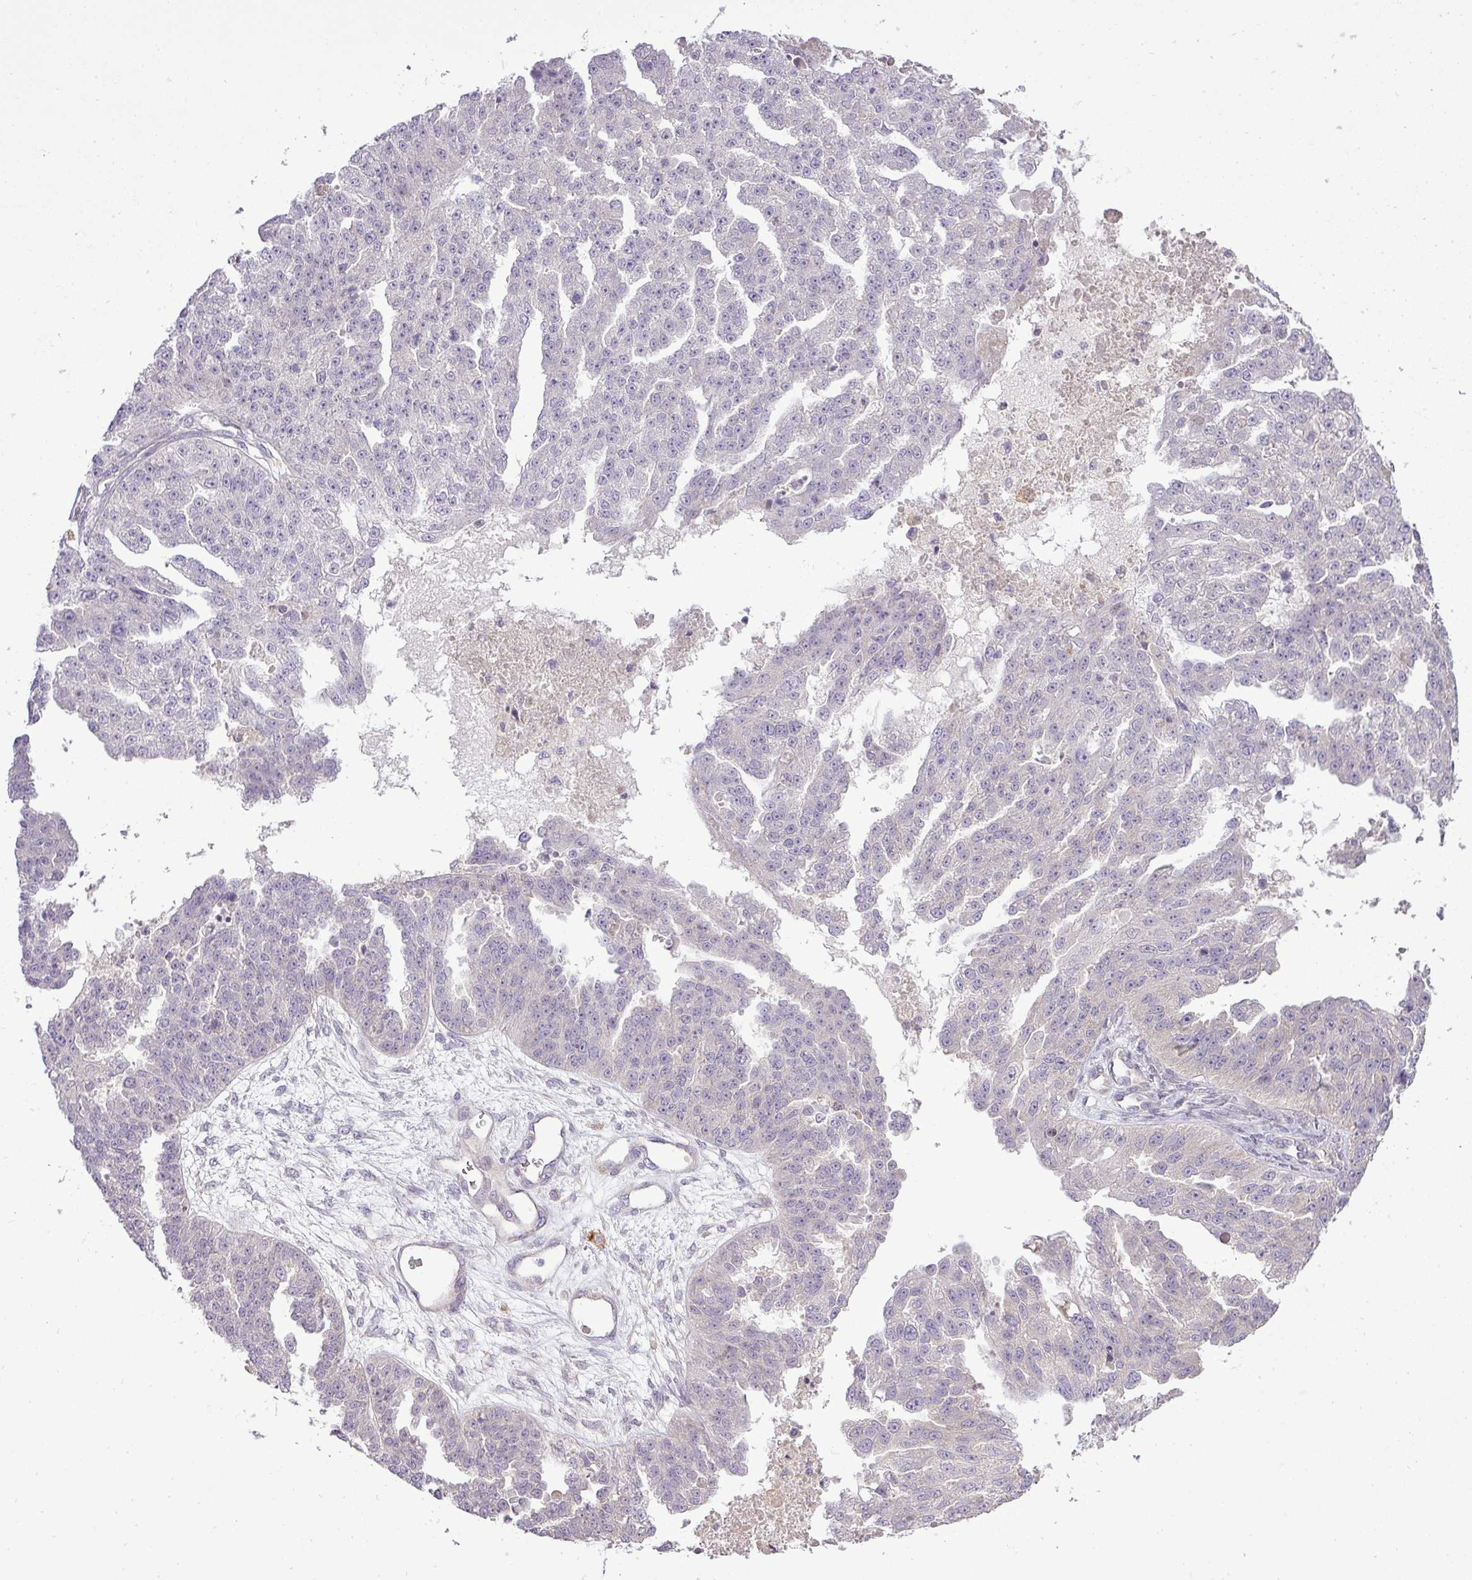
{"staining": {"intensity": "negative", "quantity": "none", "location": "none"}, "tissue": "ovarian cancer", "cell_type": "Tumor cells", "image_type": "cancer", "snomed": [{"axis": "morphology", "description": "Cystadenocarcinoma, serous, NOS"}, {"axis": "topography", "description": "Ovary"}], "caption": "Immunohistochemical staining of human ovarian serous cystadenocarcinoma demonstrates no significant expression in tumor cells.", "gene": "PDRG1", "patient": {"sex": "female", "age": 58}}